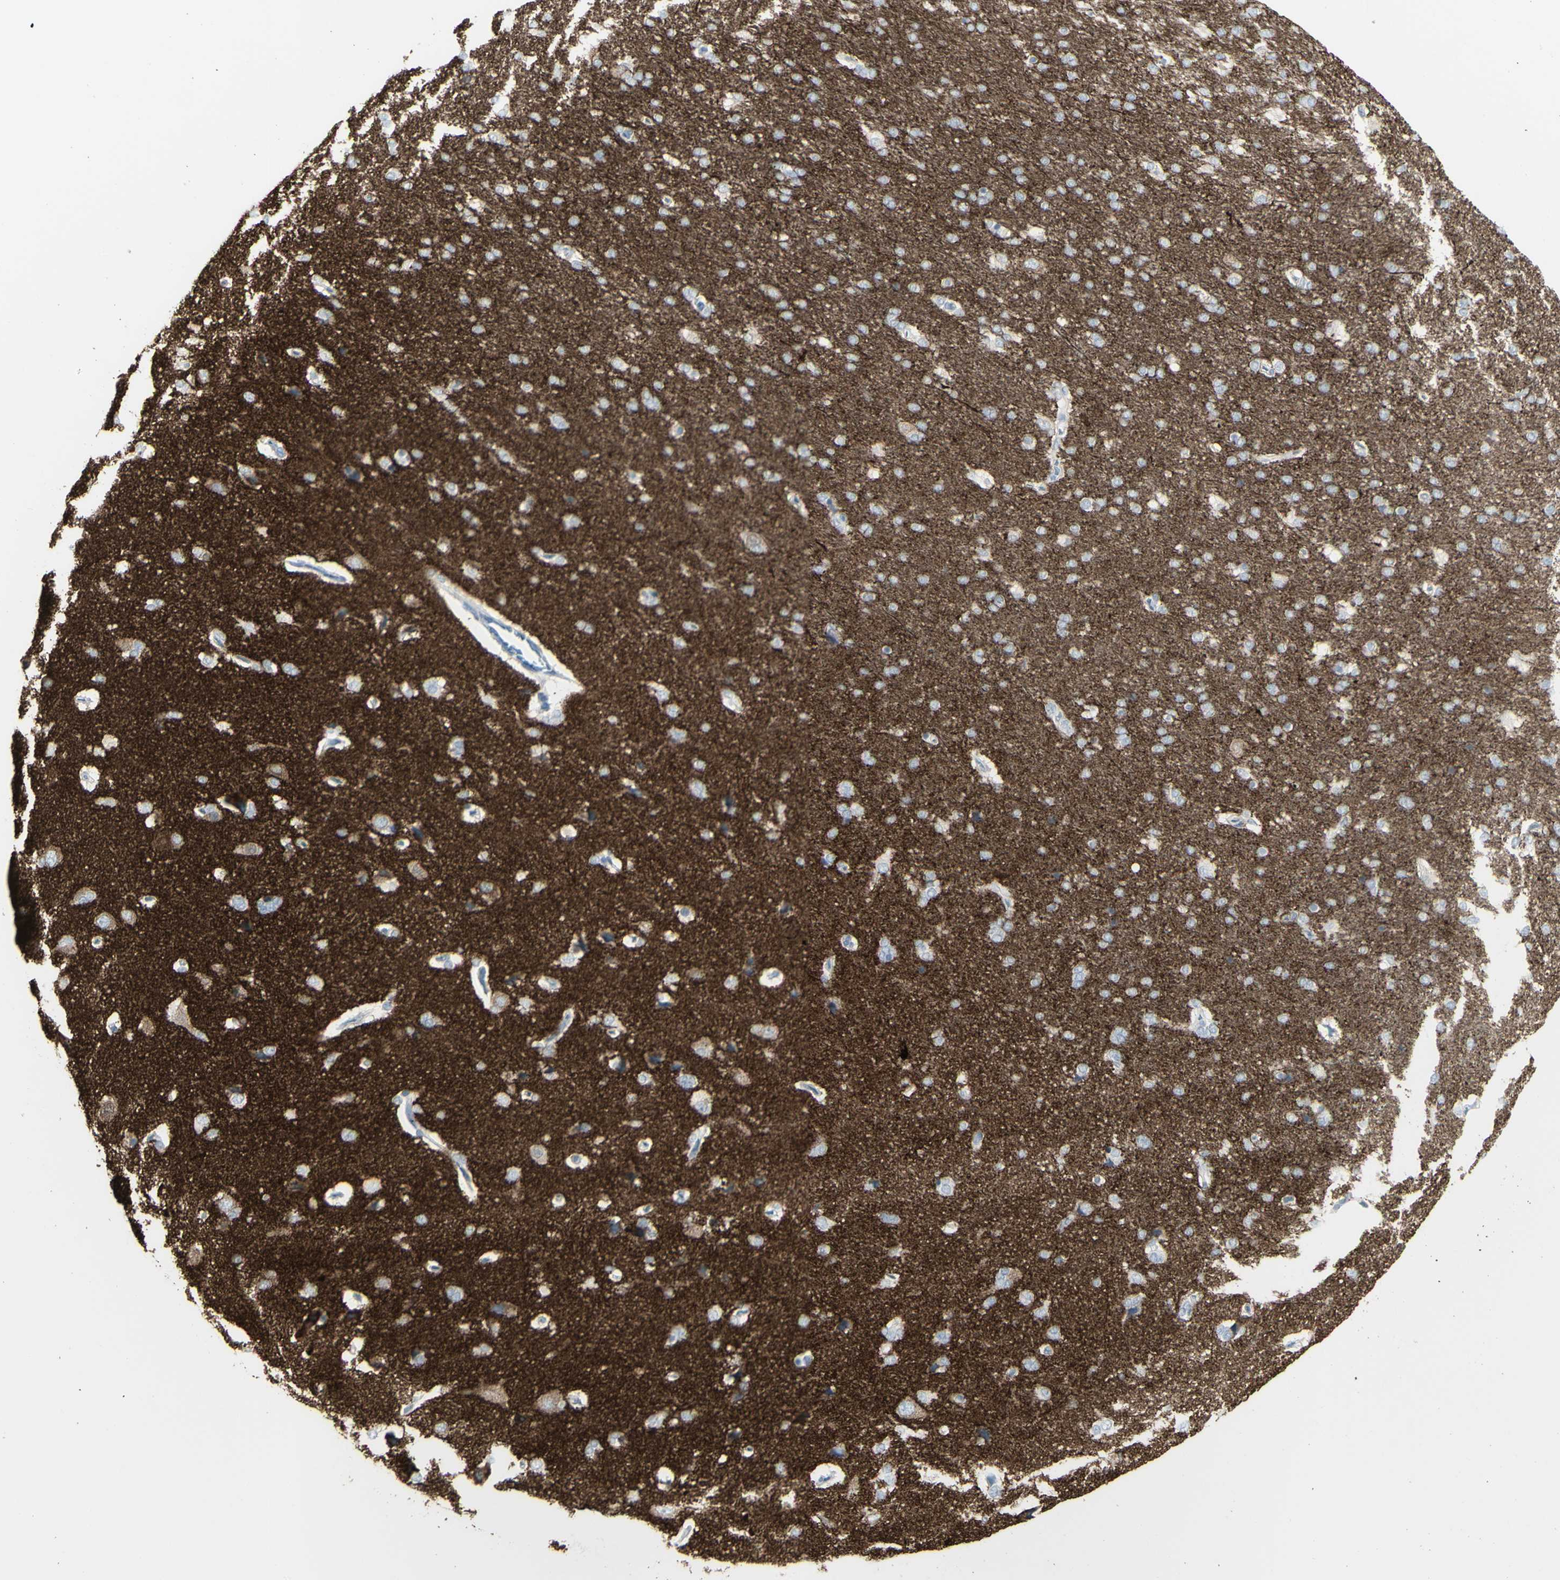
{"staining": {"intensity": "negative", "quantity": "none", "location": "none"}, "tissue": "cerebral cortex", "cell_type": "Endothelial cells", "image_type": "normal", "snomed": [{"axis": "morphology", "description": "Normal tissue, NOS"}, {"axis": "topography", "description": "Cerebral cortex"}], "caption": "Immunohistochemistry (IHC) histopathology image of benign human cerebral cortex stained for a protein (brown), which shows no expression in endothelial cells. (DAB (3,3'-diaminobenzidine) IHC visualized using brightfield microscopy, high magnification).", "gene": "ENSG00000198211", "patient": {"sex": "male", "age": 62}}